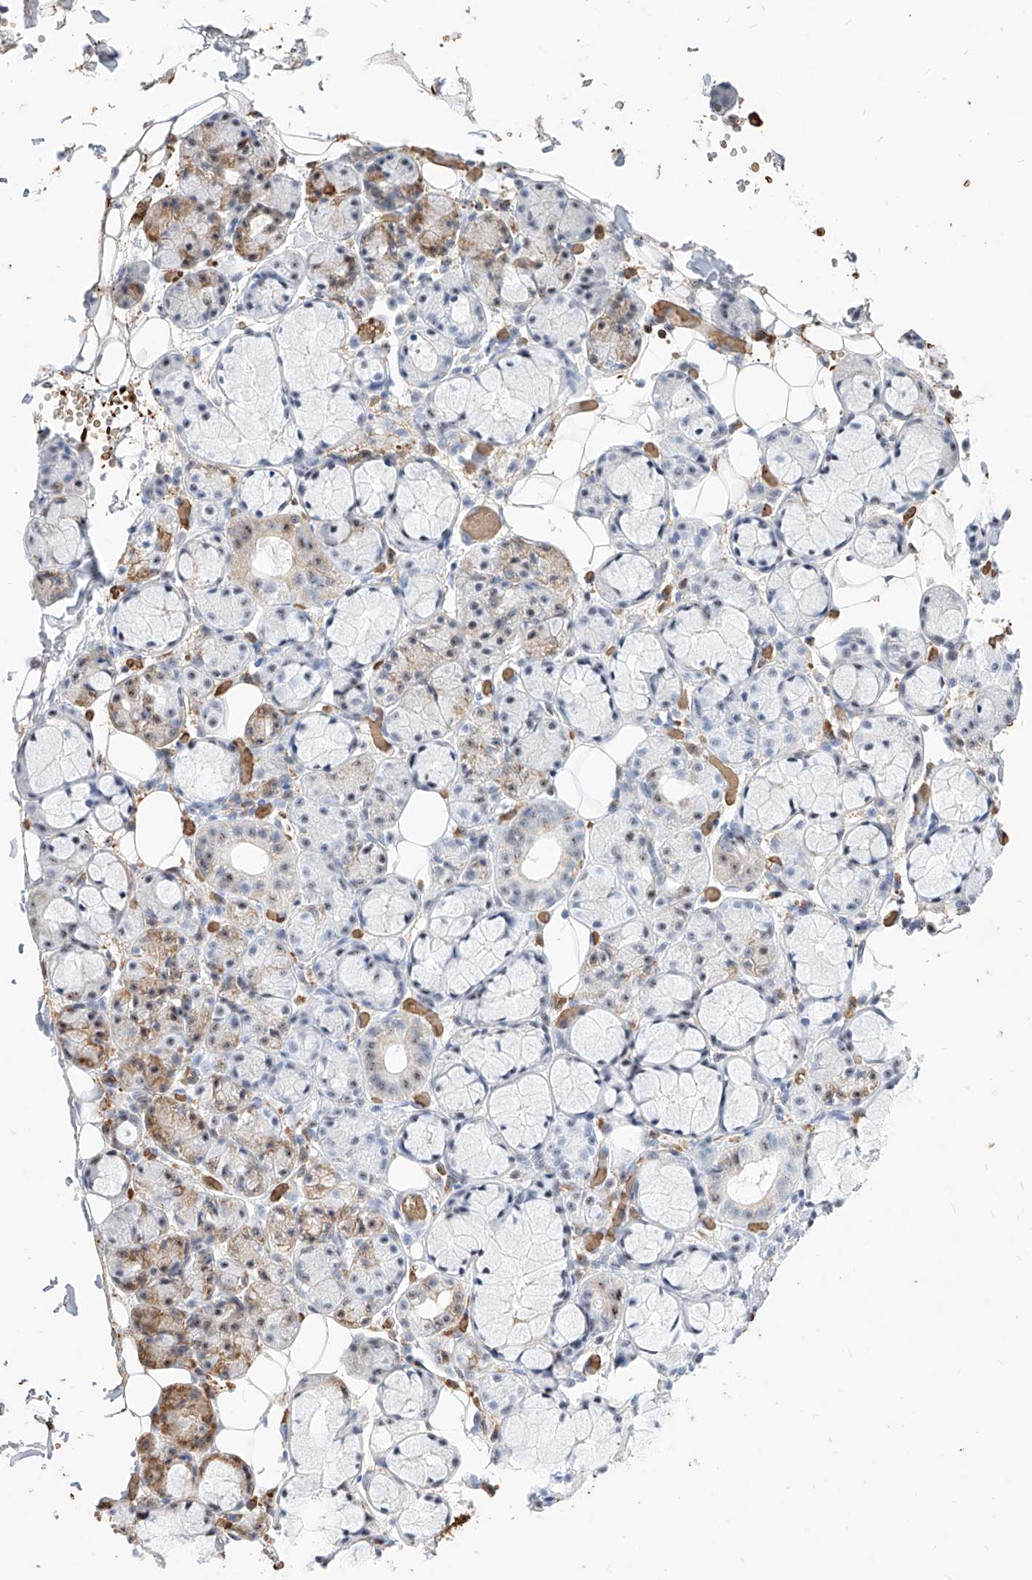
{"staining": {"intensity": "weak", "quantity": "<25%", "location": "cytoplasmic/membranous"}, "tissue": "salivary gland", "cell_type": "Glandular cells", "image_type": "normal", "snomed": [{"axis": "morphology", "description": "Normal tissue, NOS"}, {"axis": "topography", "description": "Salivary gland"}], "caption": "Glandular cells are negative for brown protein staining in benign salivary gland. Brightfield microscopy of immunohistochemistry stained with DAB (brown) and hematoxylin (blue), captured at high magnification.", "gene": "ZFP42", "patient": {"sex": "male", "age": 63}}